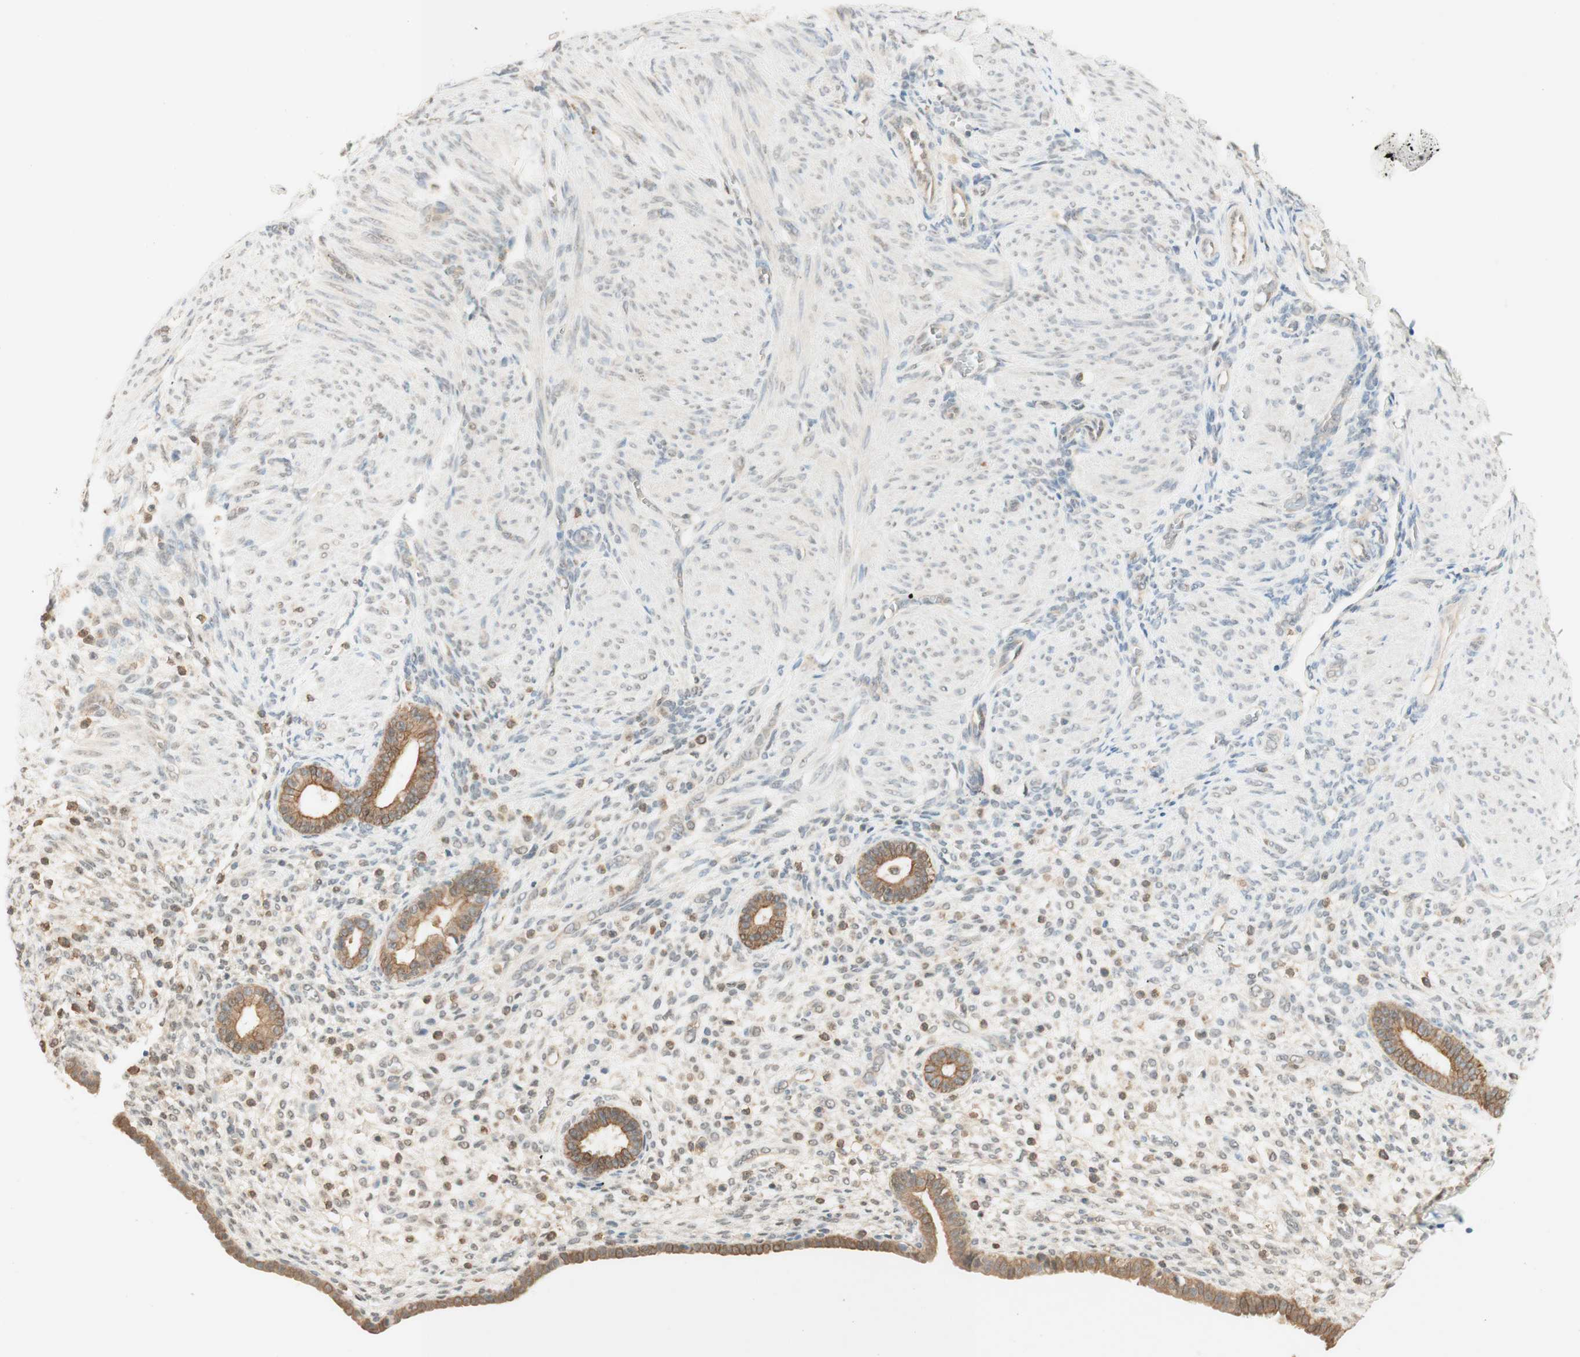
{"staining": {"intensity": "moderate", "quantity": "<25%", "location": "cytoplasmic/membranous,nuclear"}, "tissue": "endometrium", "cell_type": "Cells in endometrial stroma", "image_type": "normal", "snomed": [{"axis": "morphology", "description": "Normal tissue, NOS"}, {"axis": "topography", "description": "Endometrium"}], "caption": "IHC image of normal endometrium: human endometrium stained using immunohistochemistry exhibits low levels of moderate protein expression localized specifically in the cytoplasmic/membranous,nuclear of cells in endometrial stroma, appearing as a cytoplasmic/membranous,nuclear brown color.", "gene": "SPINT2", "patient": {"sex": "female", "age": 72}}